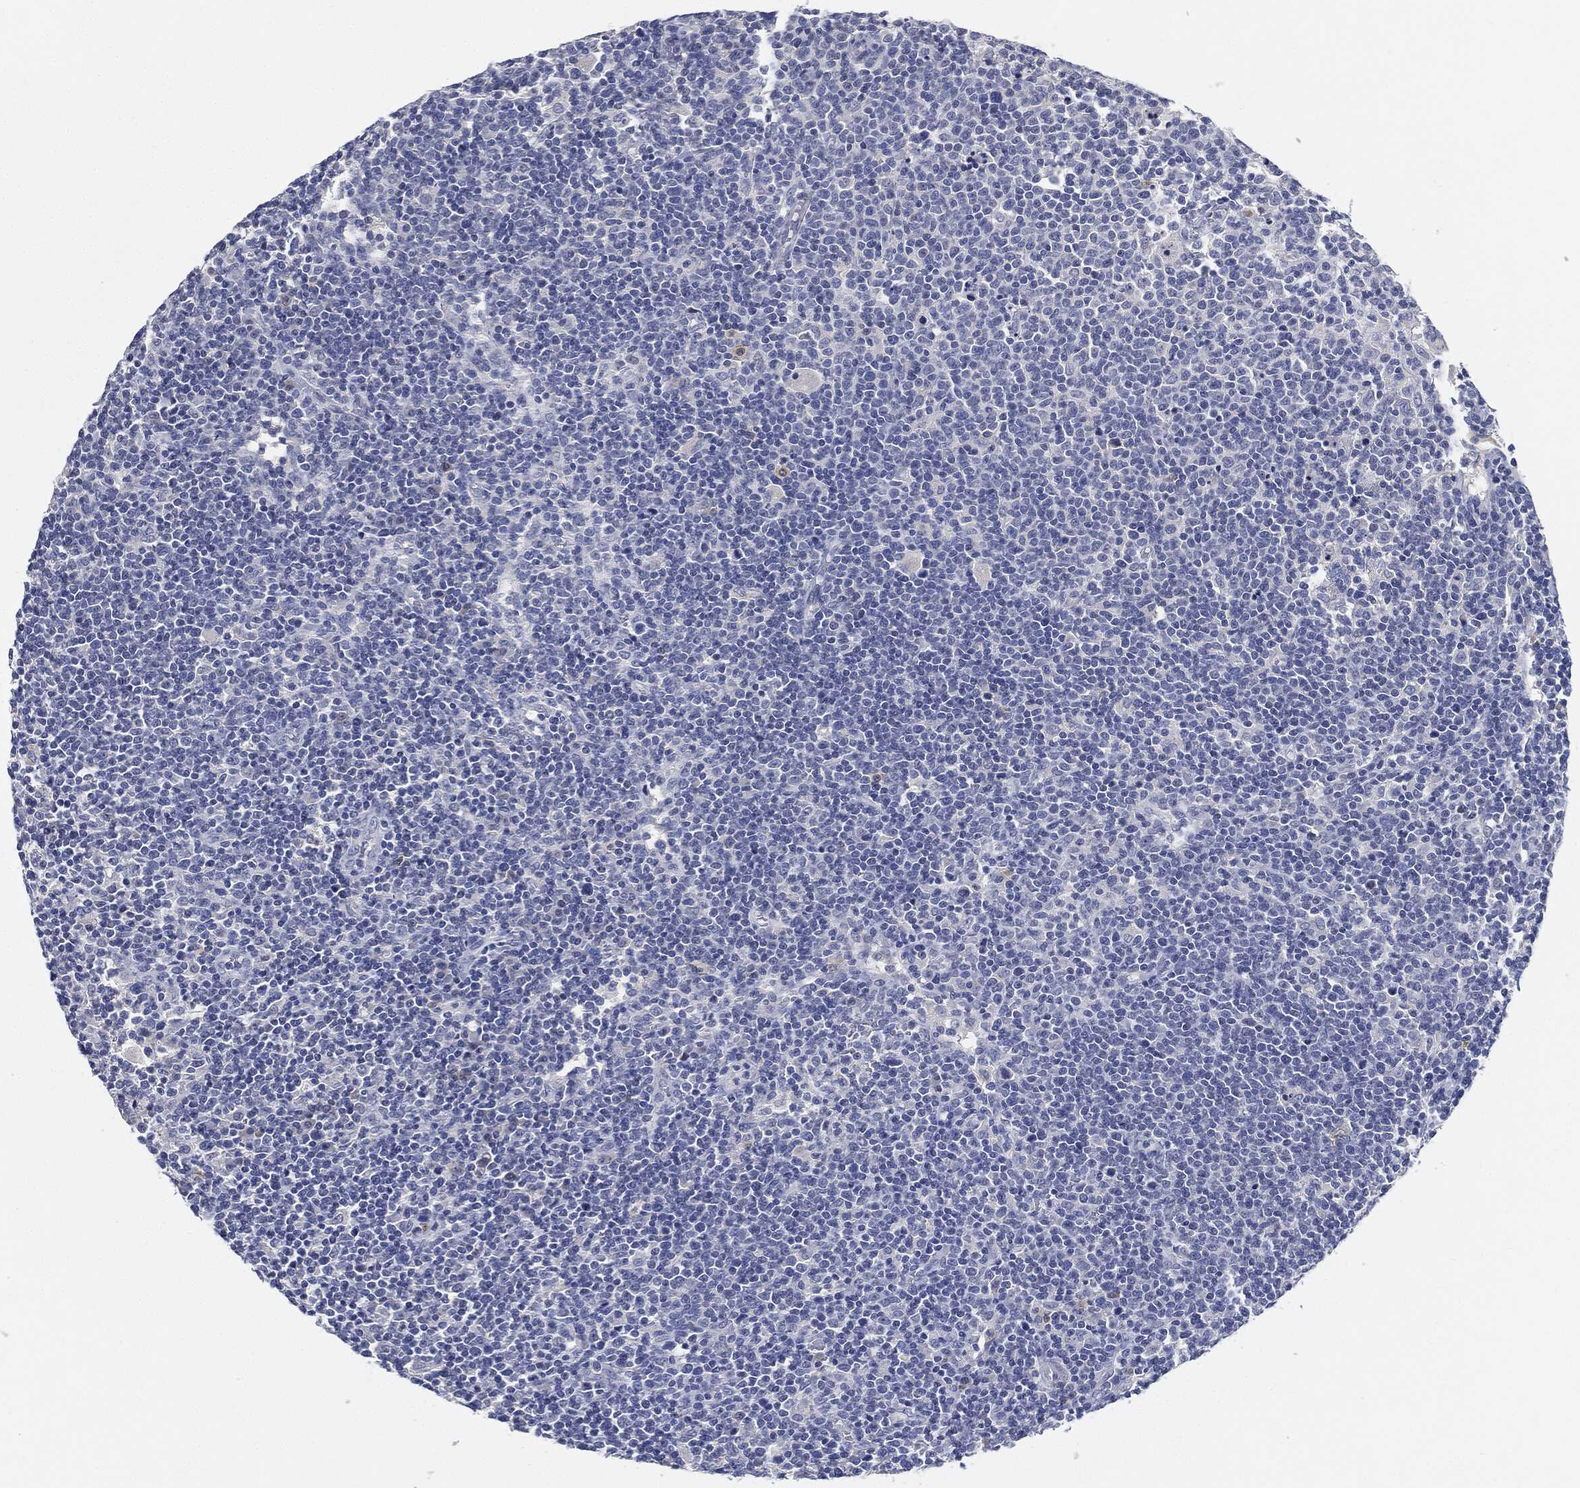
{"staining": {"intensity": "negative", "quantity": "none", "location": "none"}, "tissue": "lymphoma", "cell_type": "Tumor cells", "image_type": "cancer", "snomed": [{"axis": "morphology", "description": "Malignant lymphoma, non-Hodgkin's type, High grade"}, {"axis": "topography", "description": "Lymph node"}], "caption": "Lymphoma was stained to show a protein in brown. There is no significant positivity in tumor cells. The staining is performed using DAB (3,3'-diaminobenzidine) brown chromogen with nuclei counter-stained in using hematoxylin.", "gene": "NTRK1", "patient": {"sex": "male", "age": 61}}